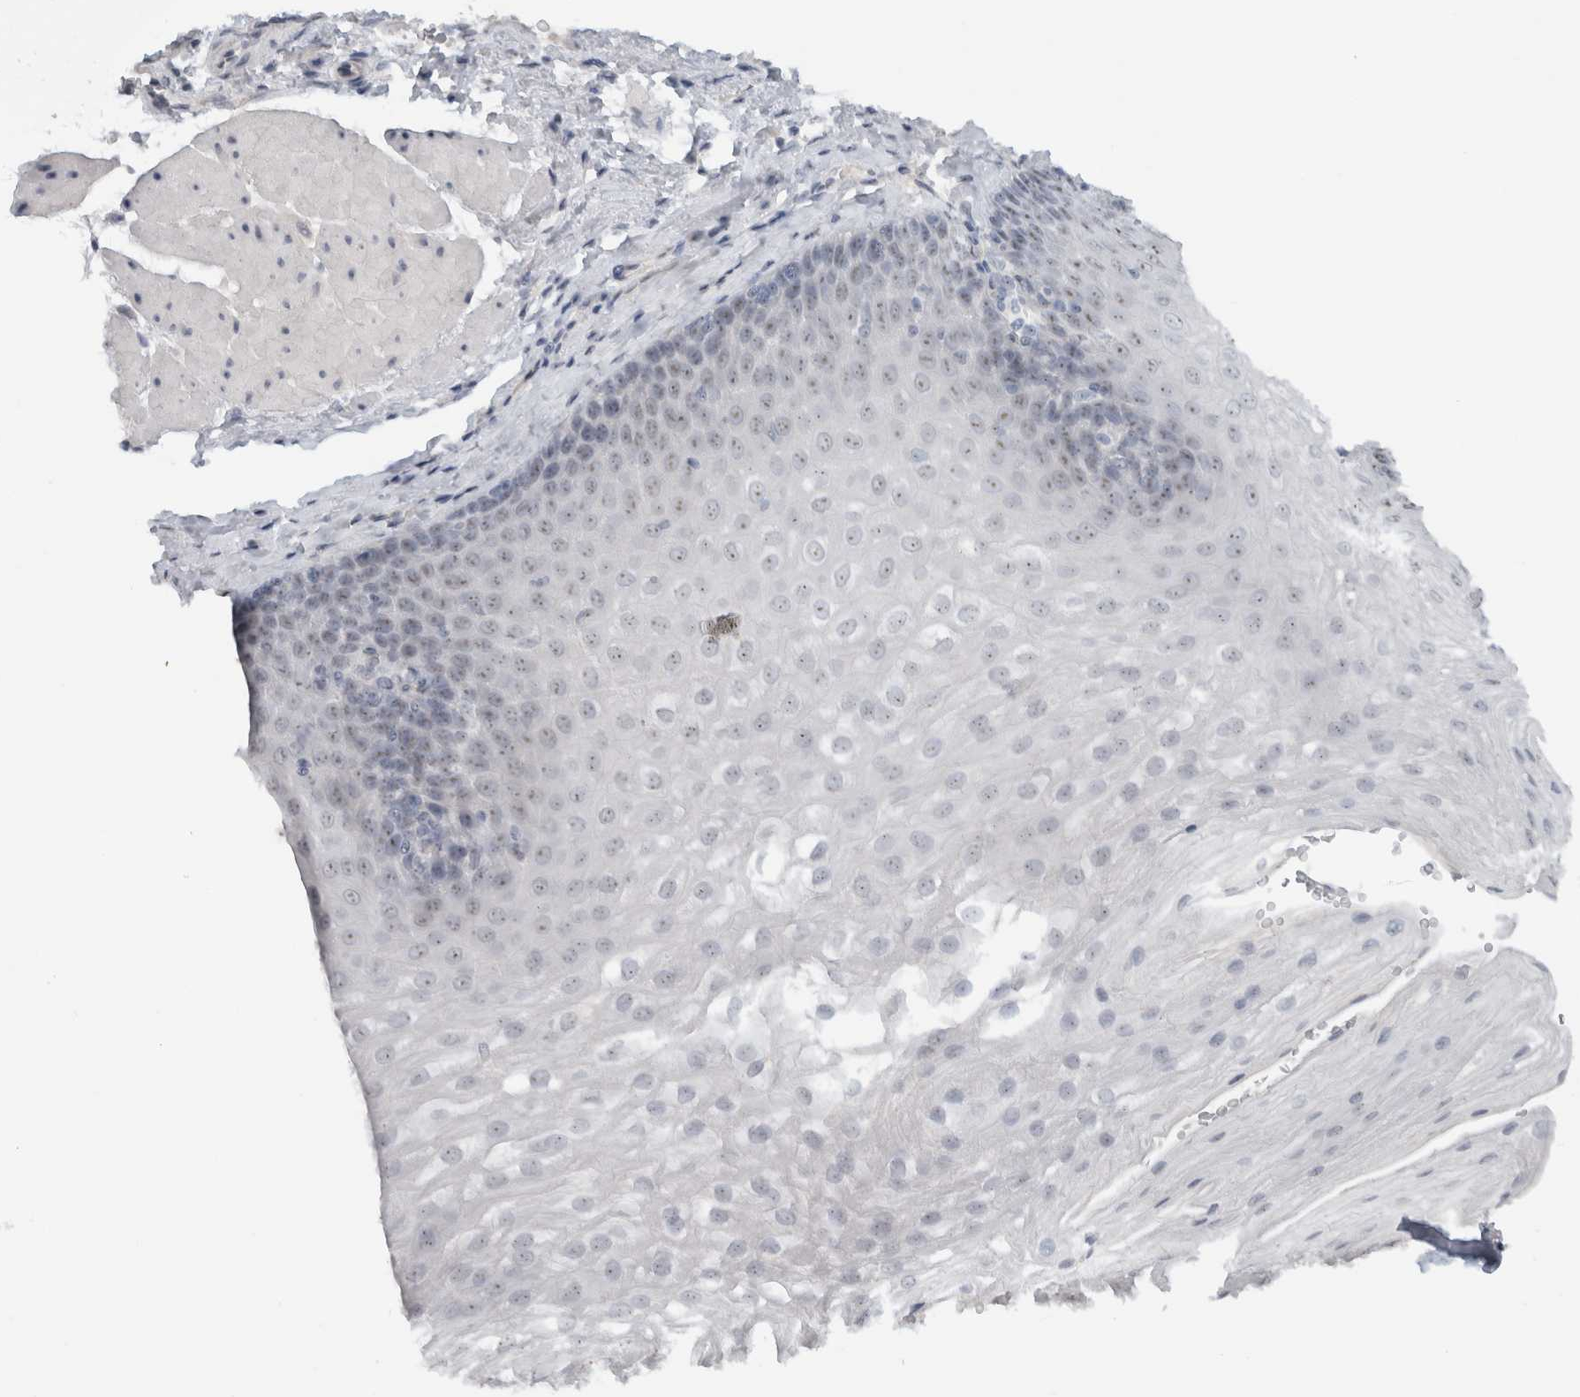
{"staining": {"intensity": "negative", "quantity": "none", "location": "none"}, "tissue": "esophagus", "cell_type": "Squamous epithelial cells", "image_type": "normal", "snomed": [{"axis": "morphology", "description": "Normal tissue, NOS"}, {"axis": "topography", "description": "Esophagus"}], "caption": "This is a histopathology image of IHC staining of normal esophagus, which shows no positivity in squamous epithelial cells.", "gene": "FMR1NB", "patient": {"sex": "female", "age": 66}}